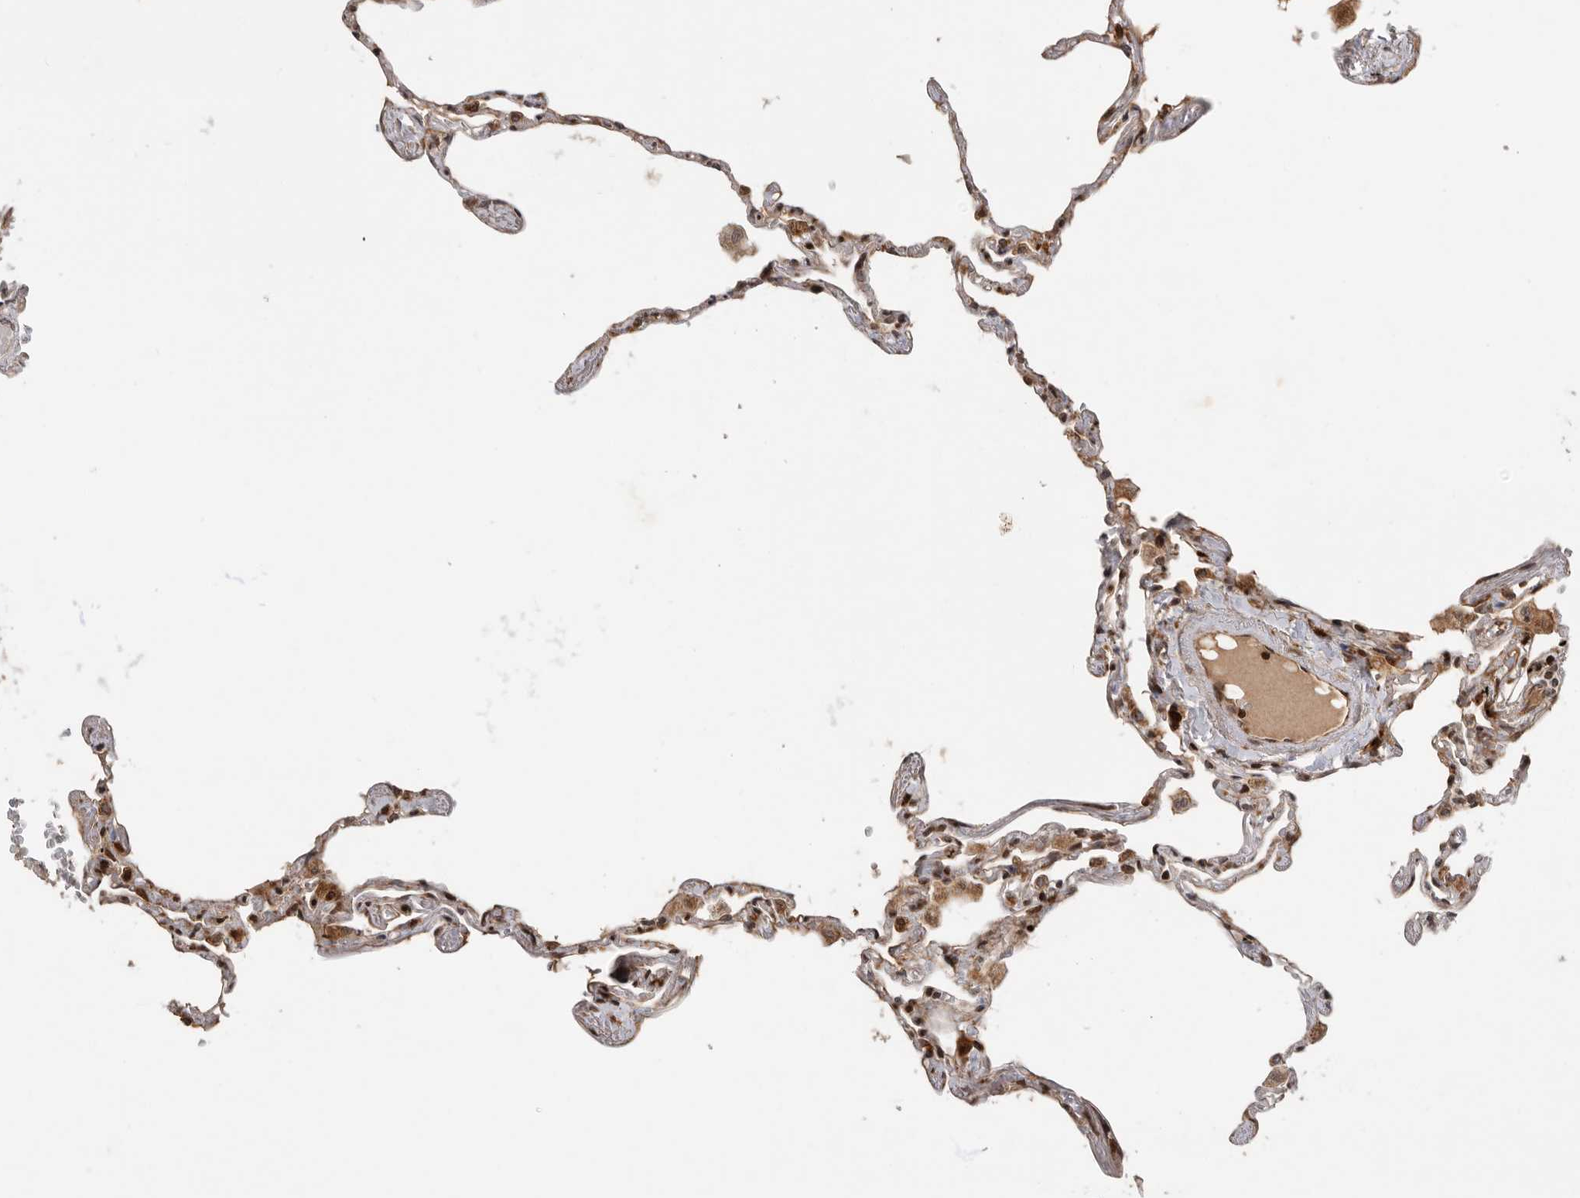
{"staining": {"intensity": "moderate", "quantity": "25%-75%", "location": "cytoplasmic/membranous,nuclear"}, "tissue": "lung", "cell_type": "Alveolar cells", "image_type": "normal", "snomed": [{"axis": "morphology", "description": "Normal tissue, NOS"}, {"axis": "topography", "description": "Lung"}], "caption": "Protein staining displays moderate cytoplasmic/membranous,nuclear staining in approximately 25%-75% of alveolar cells in normal lung.", "gene": "FZD3", "patient": {"sex": "female", "age": 67}}